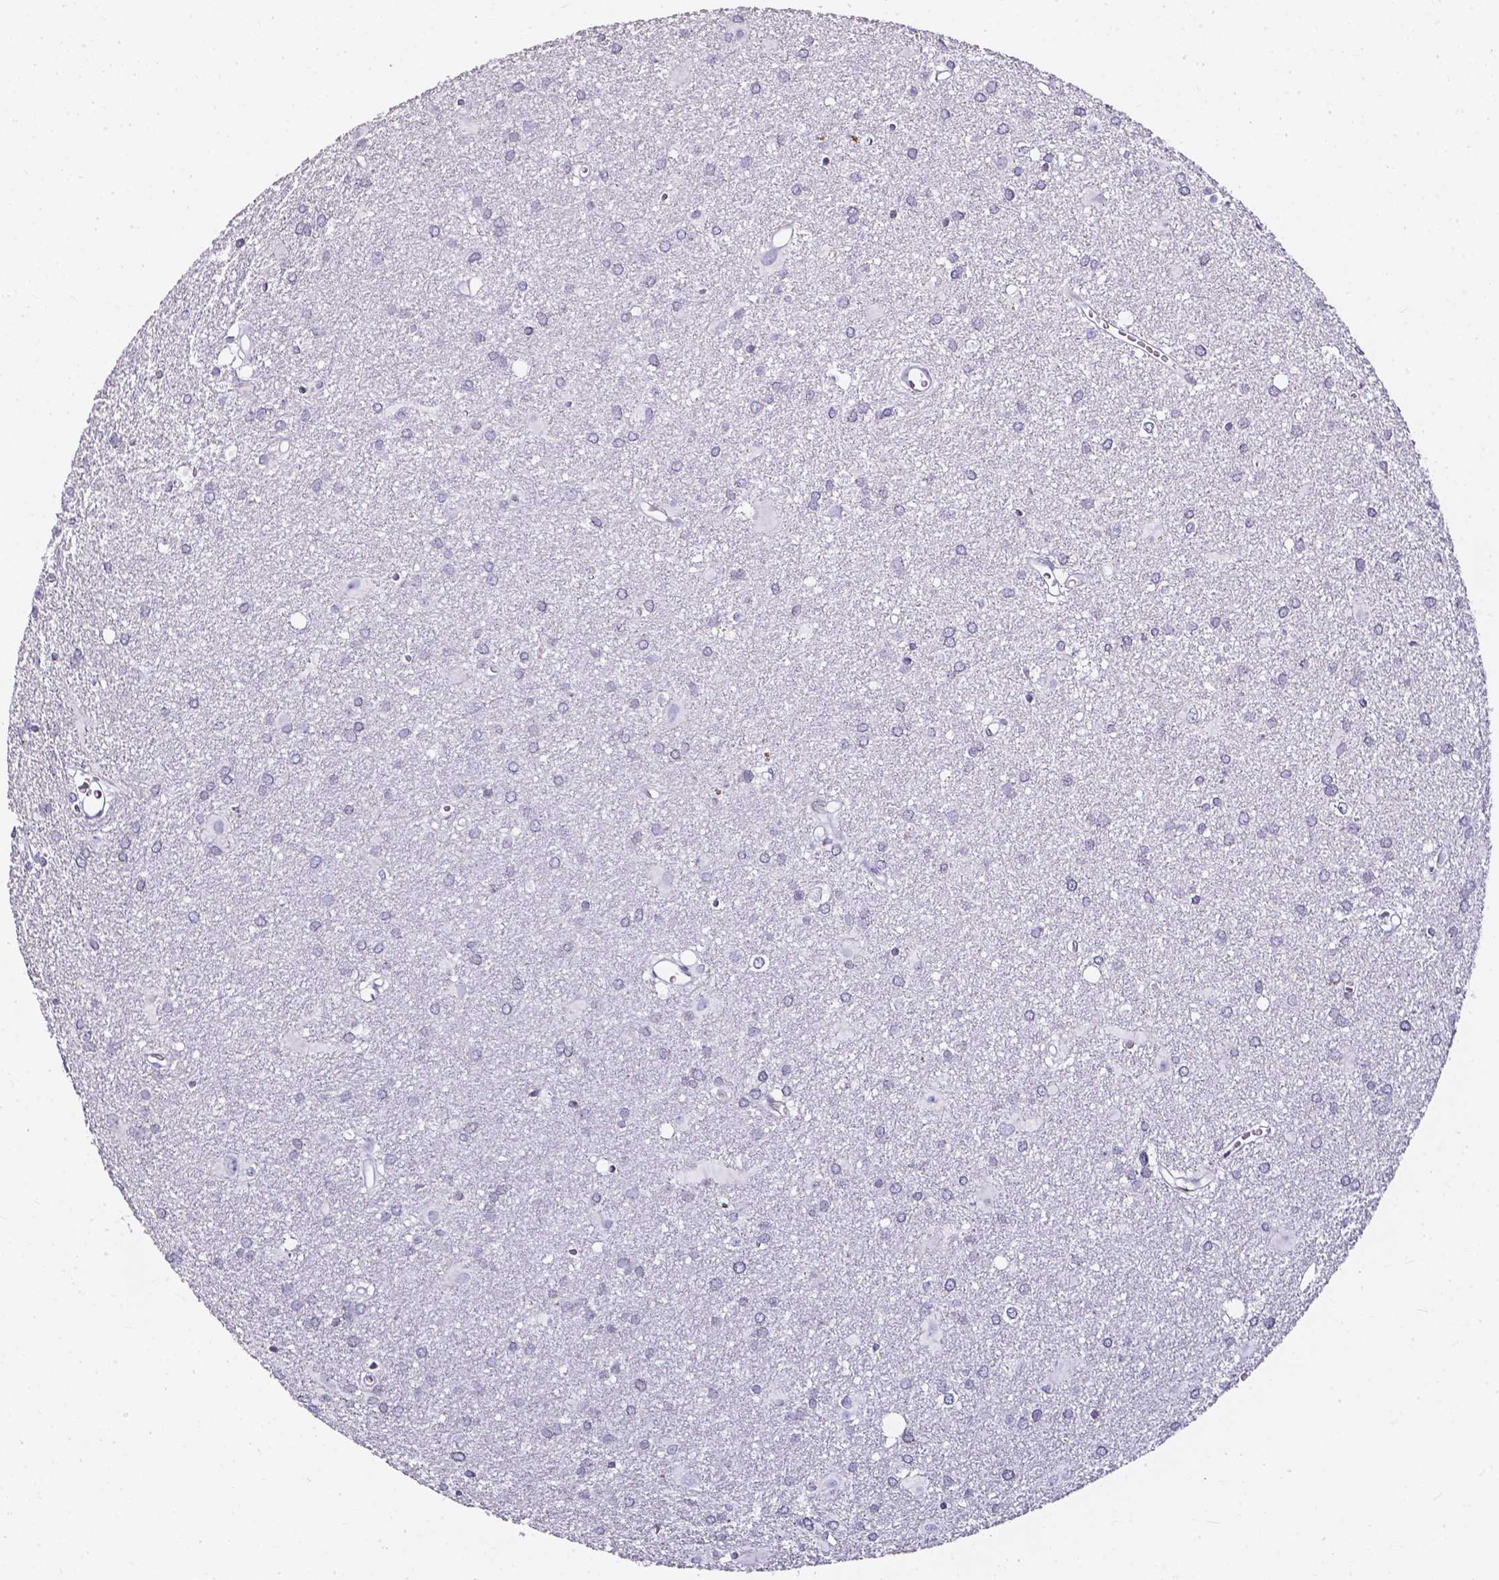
{"staining": {"intensity": "negative", "quantity": "none", "location": "none"}, "tissue": "glioma", "cell_type": "Tumor cells", "image_type": "cancer", "snomed": [{"axis": "morphology", "description": "Glioma, malignant, Low grade"}, {"axis": "topography", "description": "Brain"}], "caption": "Immunohistochemistry (IHC) of glioma shows no expression in tumor cells.", "gene": "AKR1B10", "patient": {"sex": "male", "age": 58}}